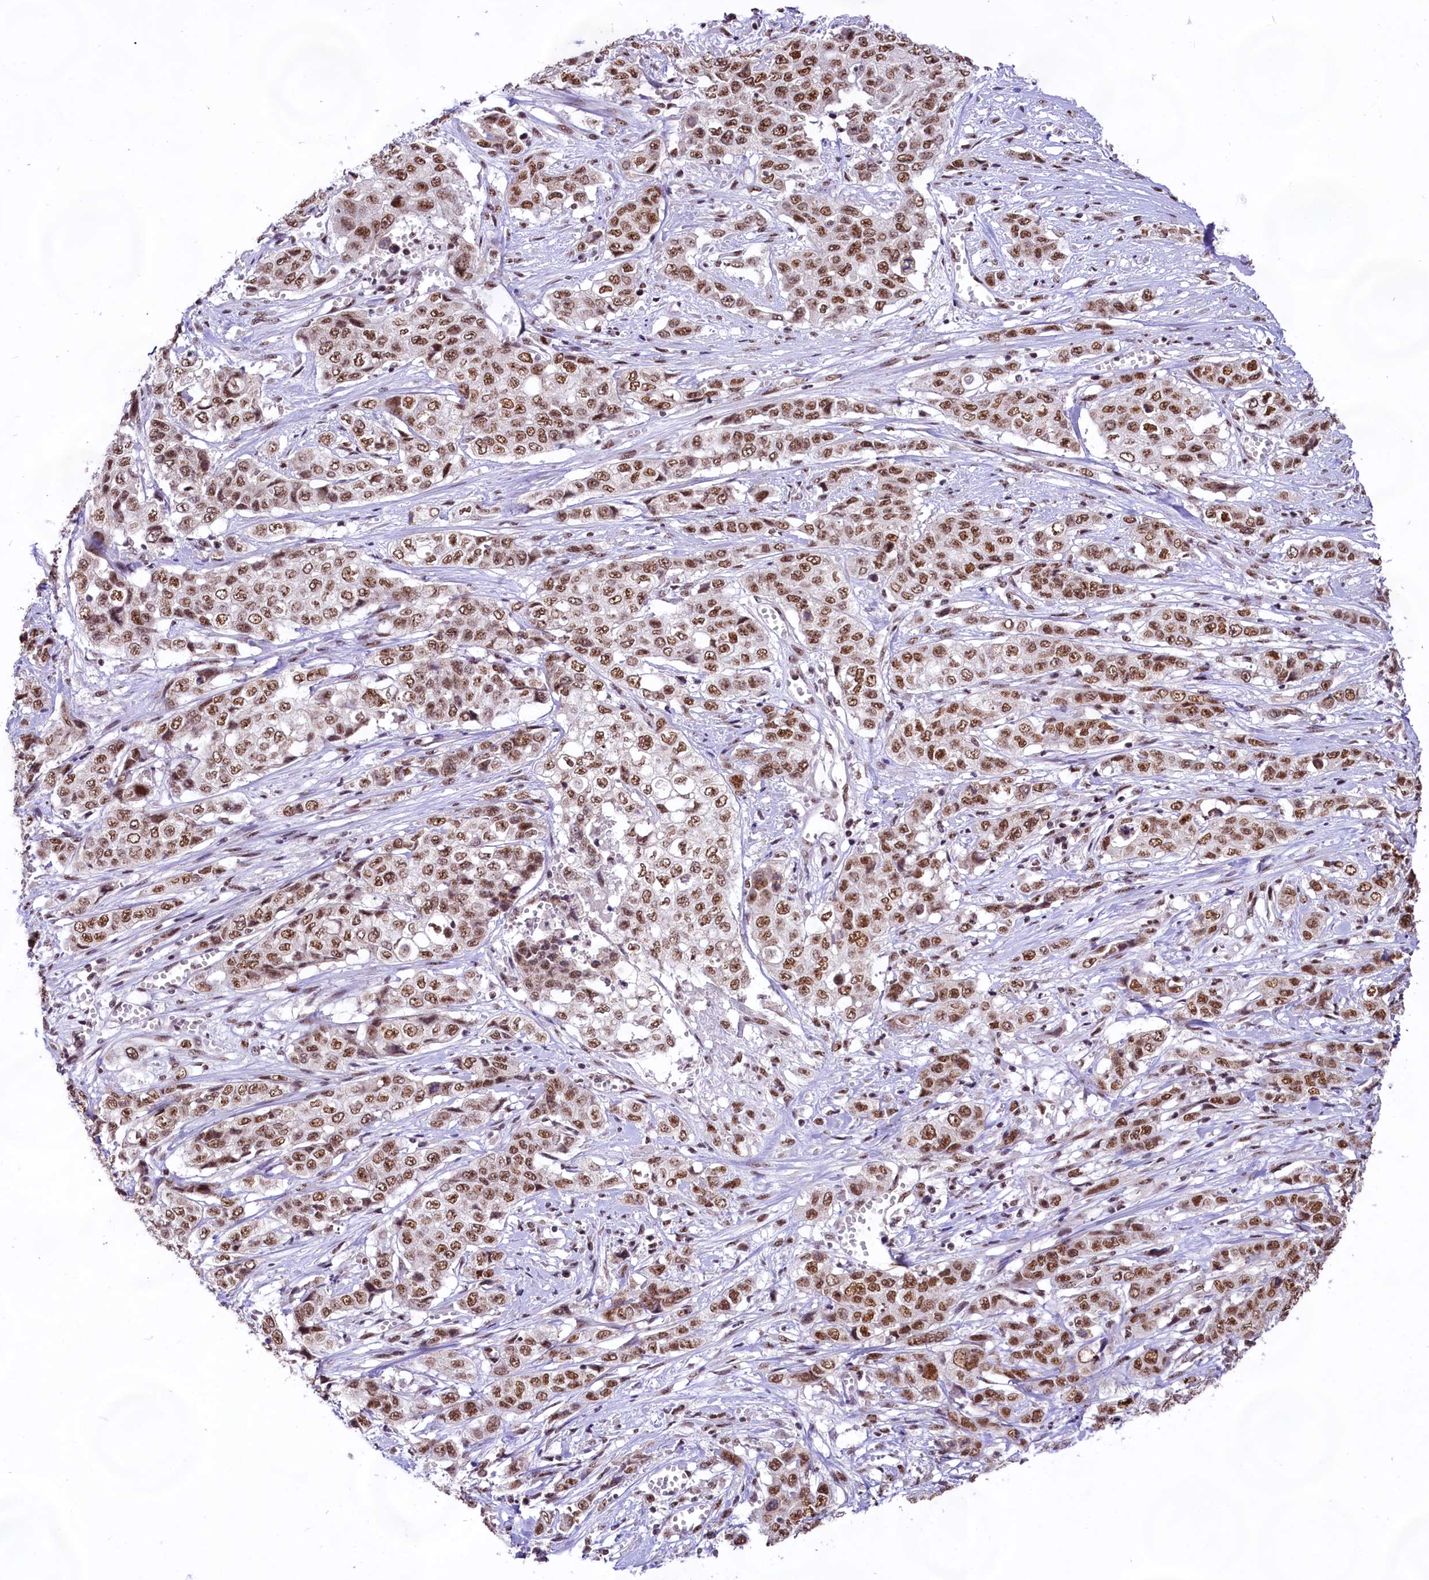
{"staining": {"intensity": "moderate", "quantity": ">75%", "location": "nuclear"}, "tissue": "stomach cancer", "cell_type": "Tumor cells", "image_type": "cancer", "snomed": [{"axis": "morphology", "description": "Adenocarcinoma, NOS"}, {"axis": "topography", "description": "Stomach, upper"}], "caption": "This is a histology image of immunohistochemistry (IHC) staining of adenocarcinoma (stomach), which shows moderate positivity in the nuclear of tumor cells.", "gene": "HIRA", "patient": {"sex": "male", "age": 62}}